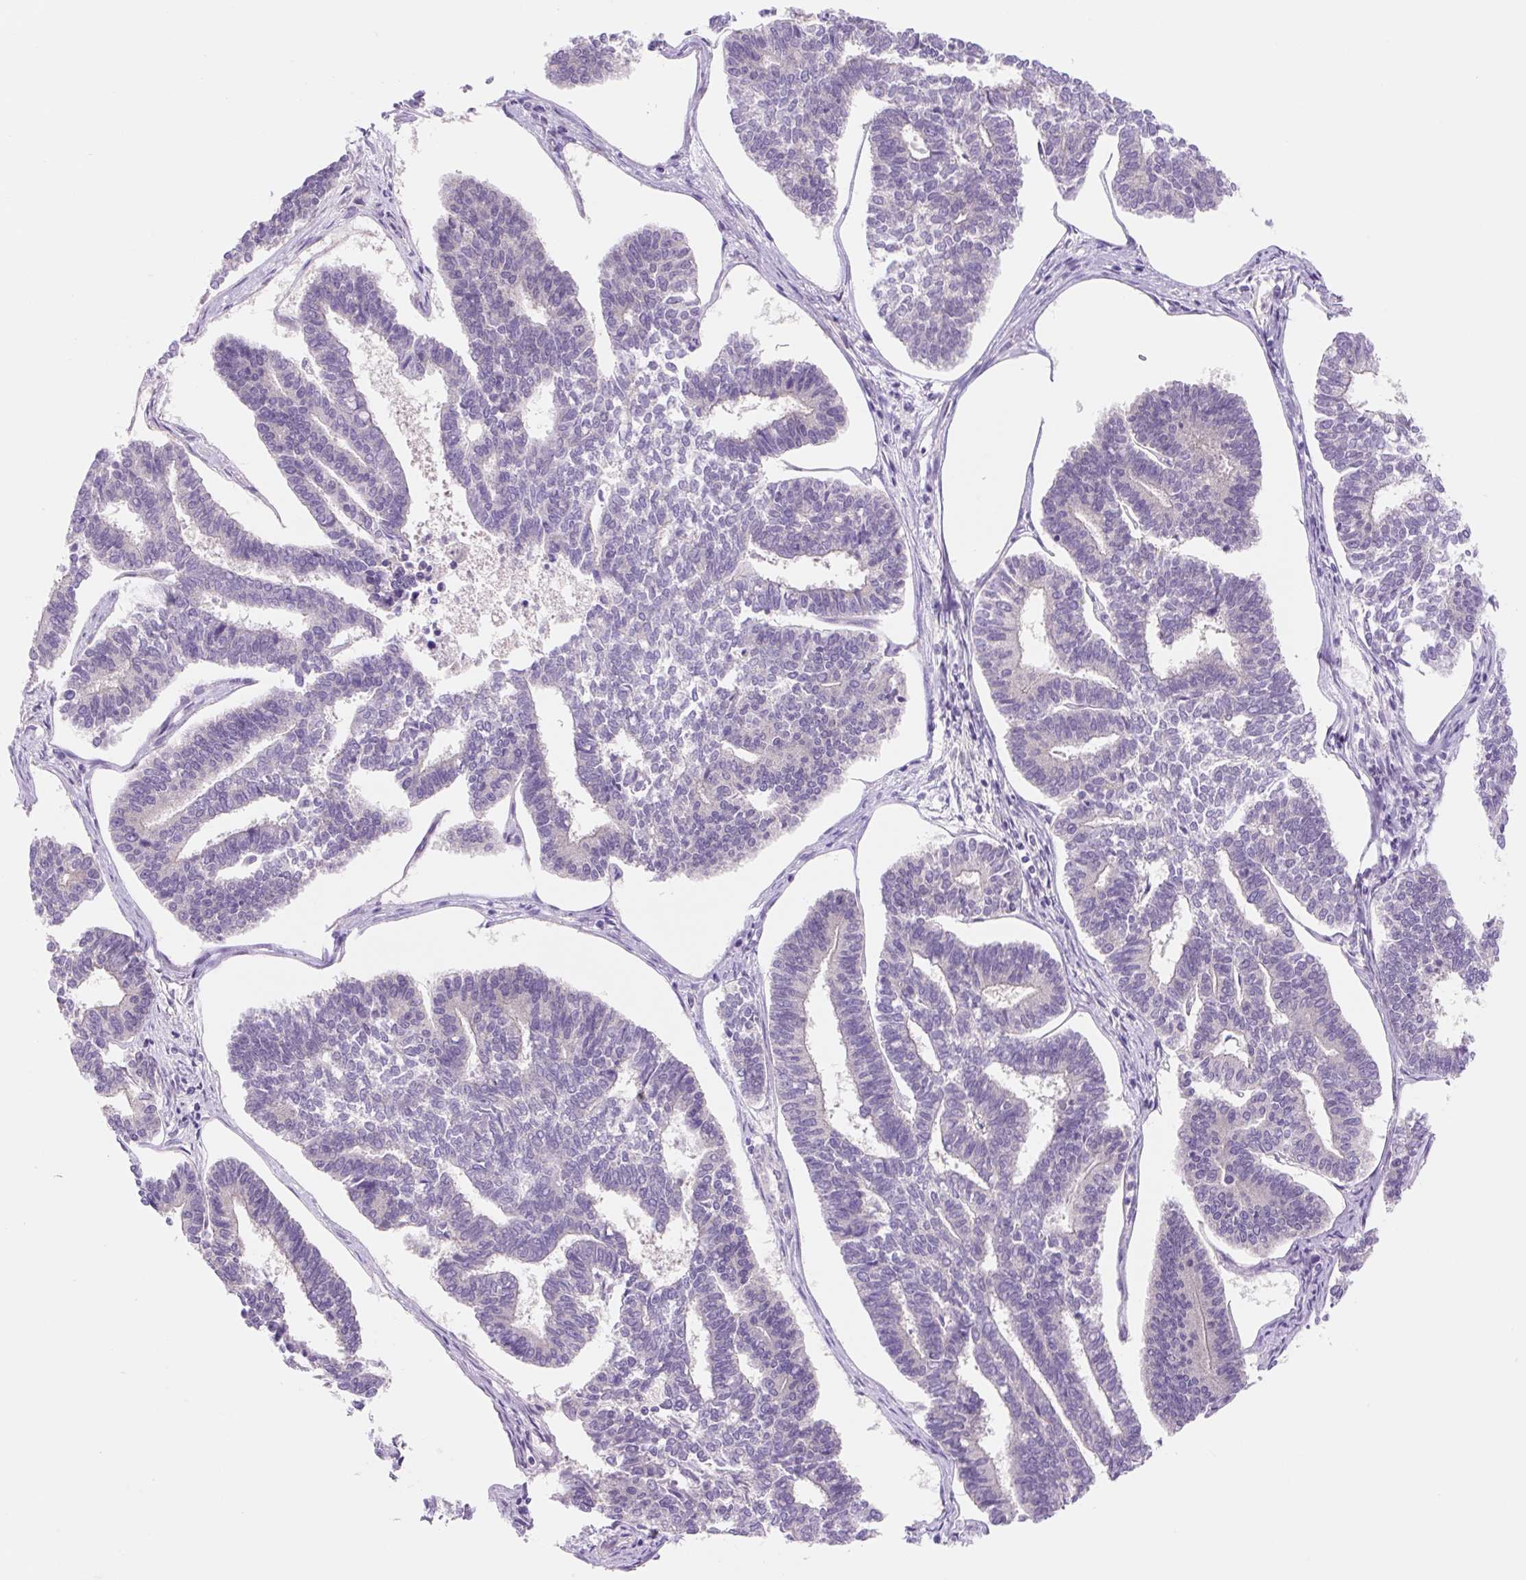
{"staining": {"intensity": "negative", "quantity": "none", "location": "none"}, "tissue": "endometrial cancer", "cell_type": "Tumor cells", "image_type": "cancer", "snomed": [{"axis": "morphology", "description": "Adenocarcinoma, NOS"}, {"axis": "topography", "description": "Endometrium"}], "caption": "This is an immunohistochemistry (IHC) micrograph of endometrial cancer (adenocarcinoma). There is no positivity in tumor cells.", "gene": "CELF6", "patient": {"sex": "female", "age": 70}}